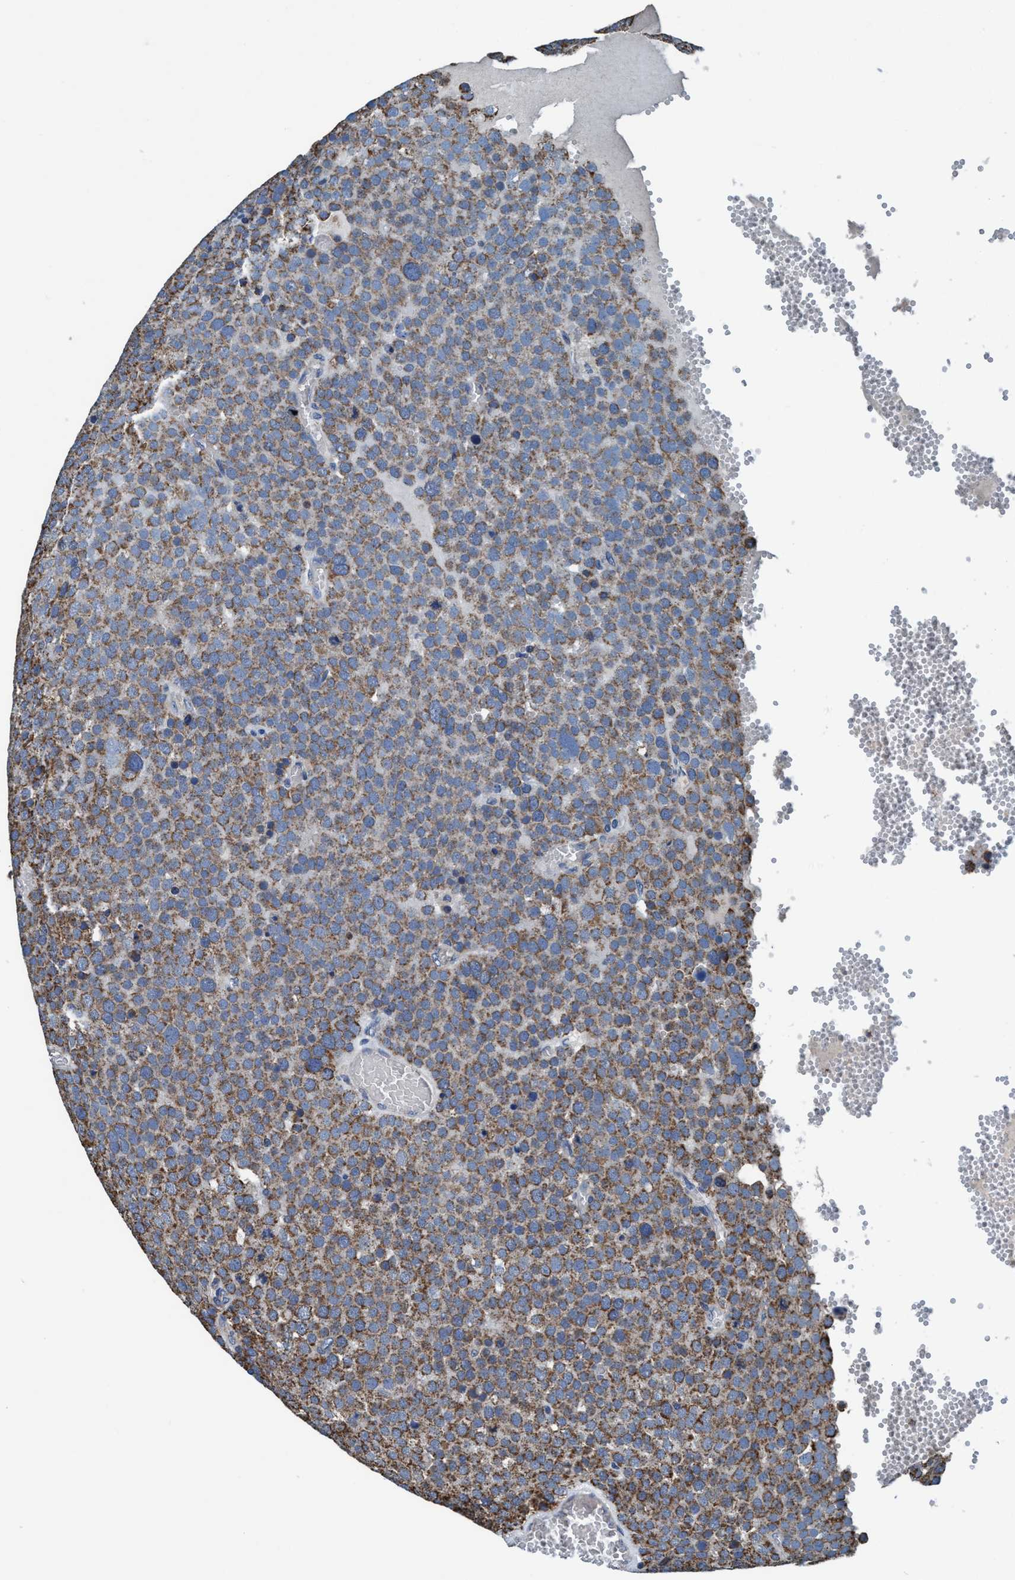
{"staining": {"intensity": "moderate", "quantity": ">75%", "location": "cytoplasmic/membranous"}, "tissue": "testis cancer", "cell_type": "Tumor cells", "image_type": "cancer", "snomed": [{"axis": "morphology", "description": "Normal tissue, NOS"}, {"axis": "morphology", "description": "Seminoma, NOS"}, {"axis": "topography", "description": "Testis"}], "caption": "High-magnification brightfield microscopy of seminoma (testis) stained with DAB (3,3'-diaminobenzidine) (brown) and counterstained with hematoxylin (blue). tumor cells exhibit moderate cytoplasmic/membranous expression is seen in about>75% of cells.", "gene": "ANKFN1", "patient": {"sex": "male", "age": 71}}